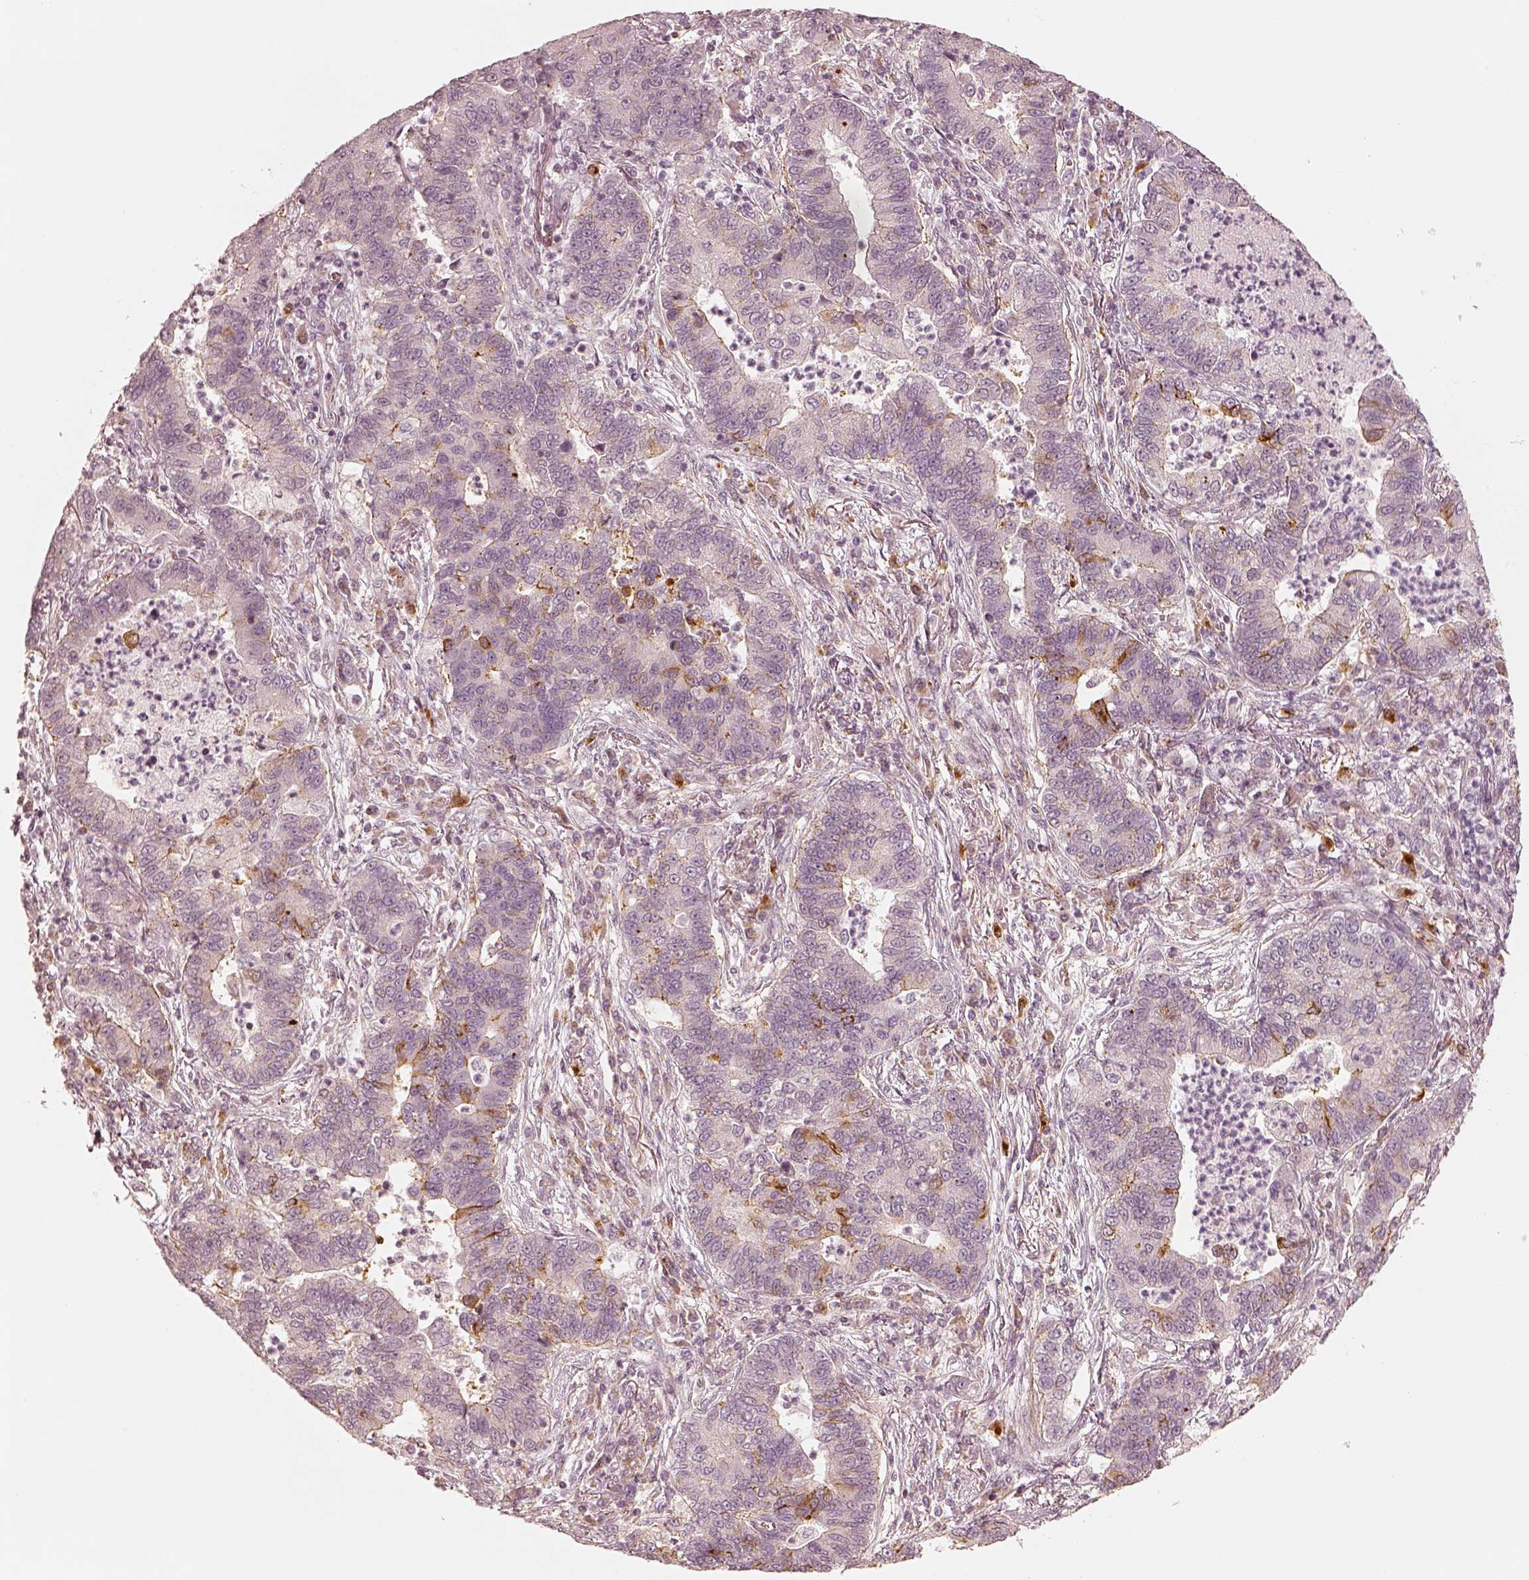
{"staining": {"intensity": "negative", "quantity": "none", "location": "none"}, "tissue": "lung cancer", "cell_type": "Tumor cells", "image_type": "cancer", "snomed": [{"axis": "morphology", "description": "Adenocarcinoma, NOS"}, {"axis": "topography", "description": "Lung"}], "caption": "IHC micrograph of neoplastic tissue: lung cancer stained with DAB (3,3'-diaminobenzidine) shows no significant protein positivity in tumor cells.", "gene": "GORASP2", "patient": {"sex": "female", "age": 57}}